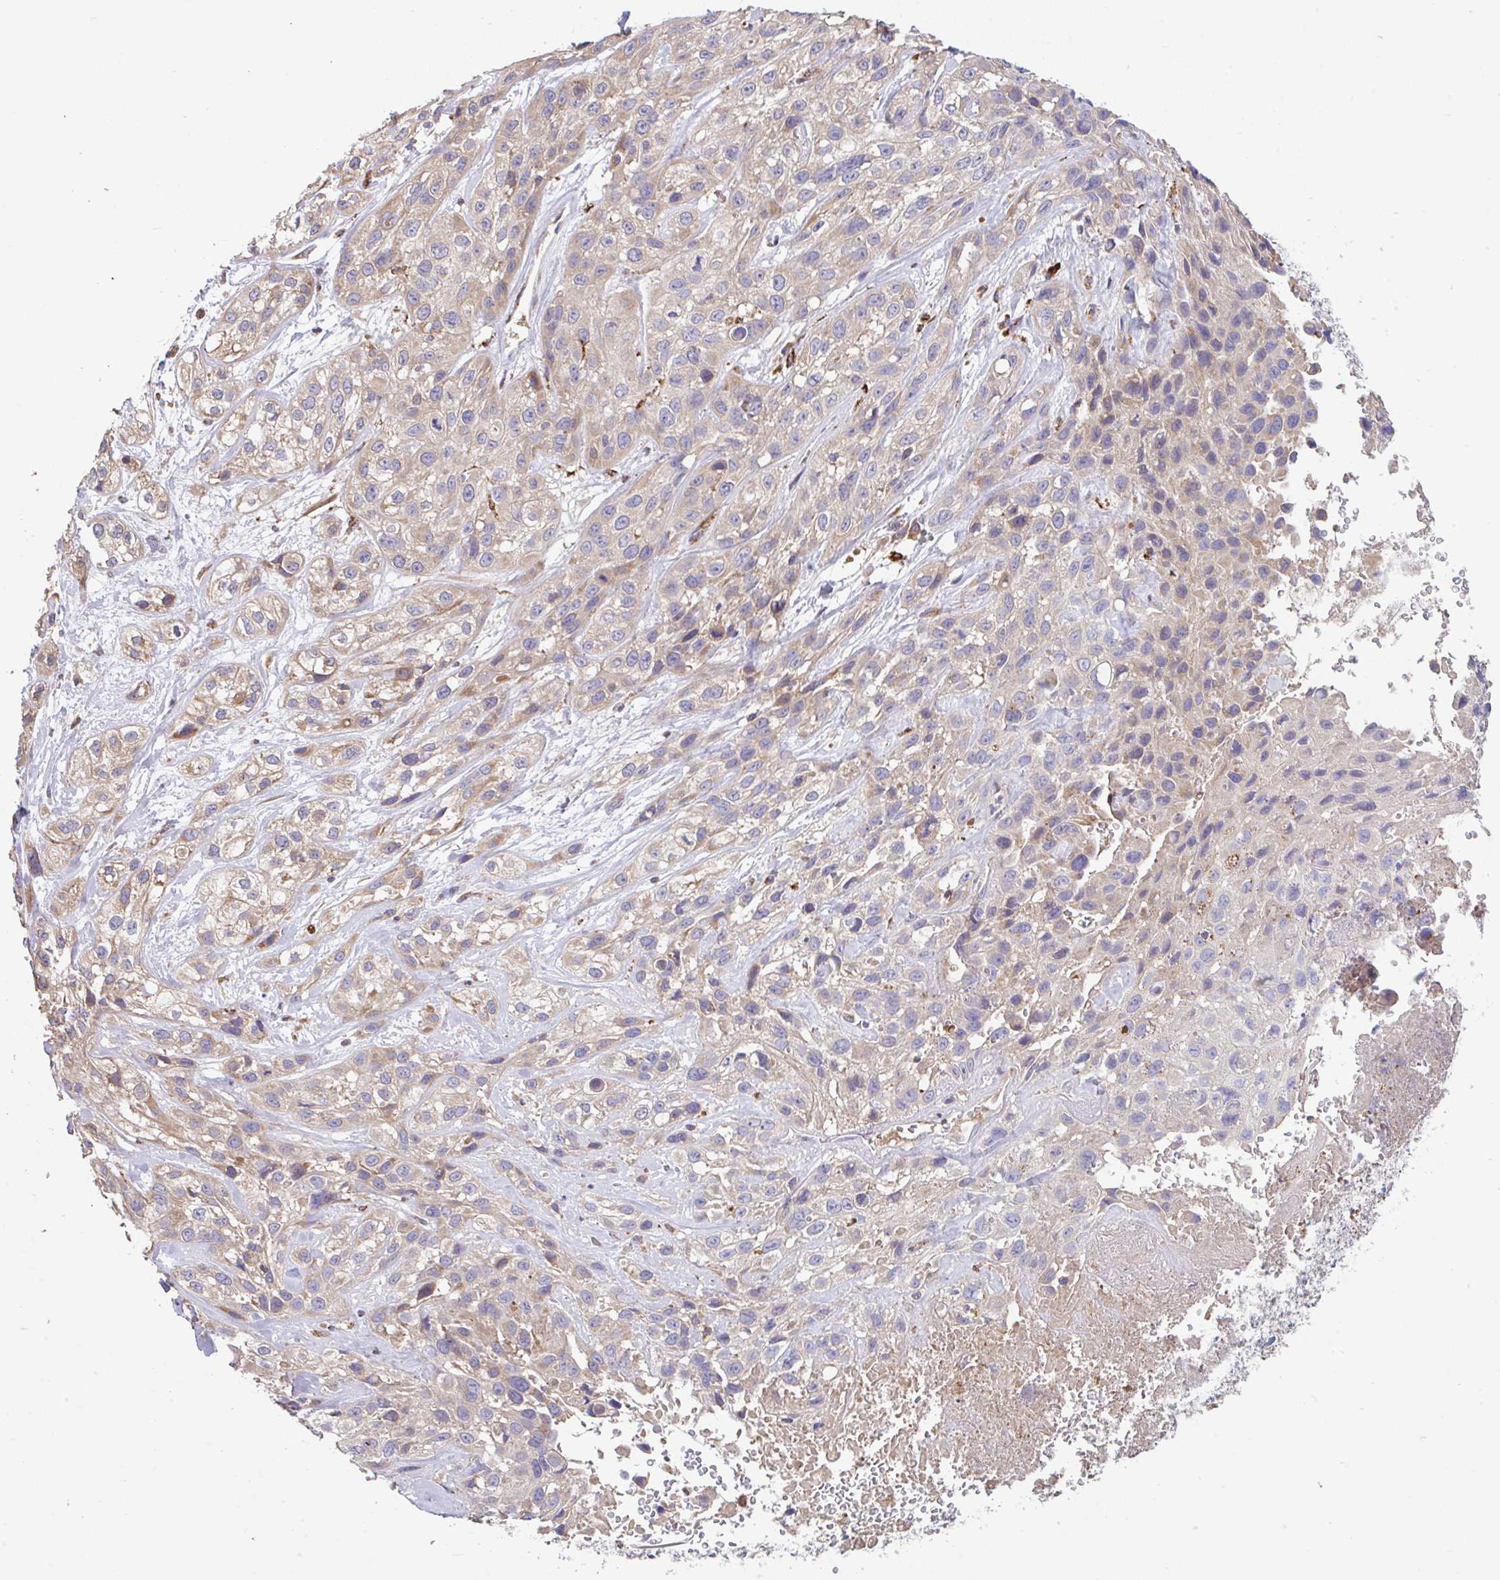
{"staining": {"intensity": "weak", "quantity": "25%-75%", "location": "cytoplasmic/membranous"}, "tissue": "skin cancer", "cell_type": "Tumor cells", "image_type": "cancer", "snomed": [{"axis": "morphology", "description": "Squamous cell carcinoma, NOS"}, {"axis": "topography", "description": "Skin"}], "caption": "Skin cancer (squamous cell carcinoma) stained with a protein marker reveals weak staining in tumor cells.", "gene": "RALBP1", "patient": {"sex": "male", "age": 82}}